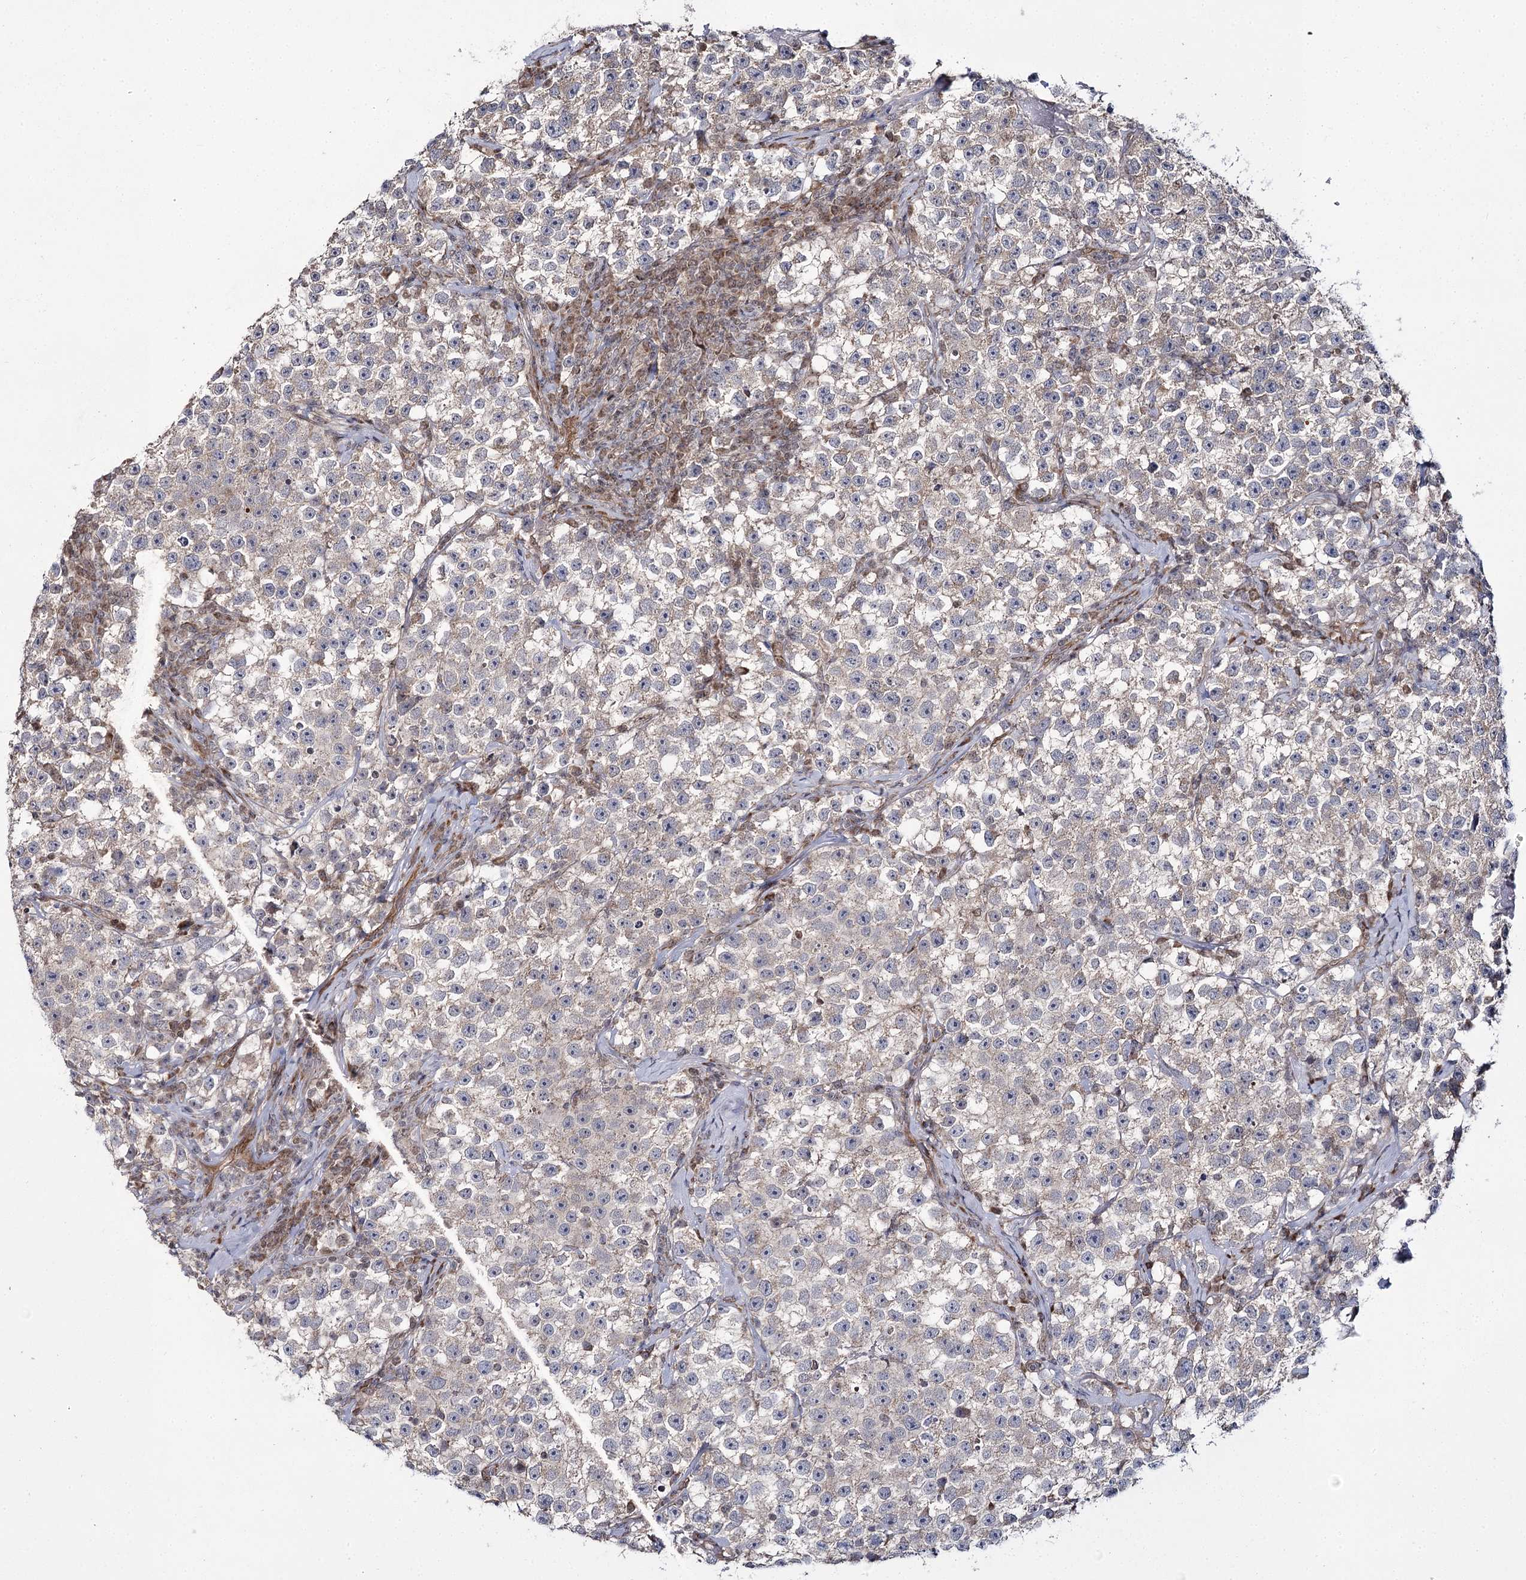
{"staining": {"intensity": "weak", "quantity": "25%-75%", "location": "cytoplasmic/membranous"}, "tissue": "testis cancer", "cell_type": "Tumor cells", "image_type": "cancer", "snomed": [{"axis": "morphology", "description": "Seminoma, NOS"}, {"axis": "topography", "description": "Testis"}], "caption": "A photomicrograph of human testis cancer stained for a protein exhibits weak cytoplasmic/membranous brown staining in tumor cells. Using DAB (3,3'-diaminobenzidine) (brown) and hematoxylin (blue) stains, captured at high magnification using brightfield microscopy.", "gene": "TRNT1", "patient": {"sex": "male", "age": 22}}